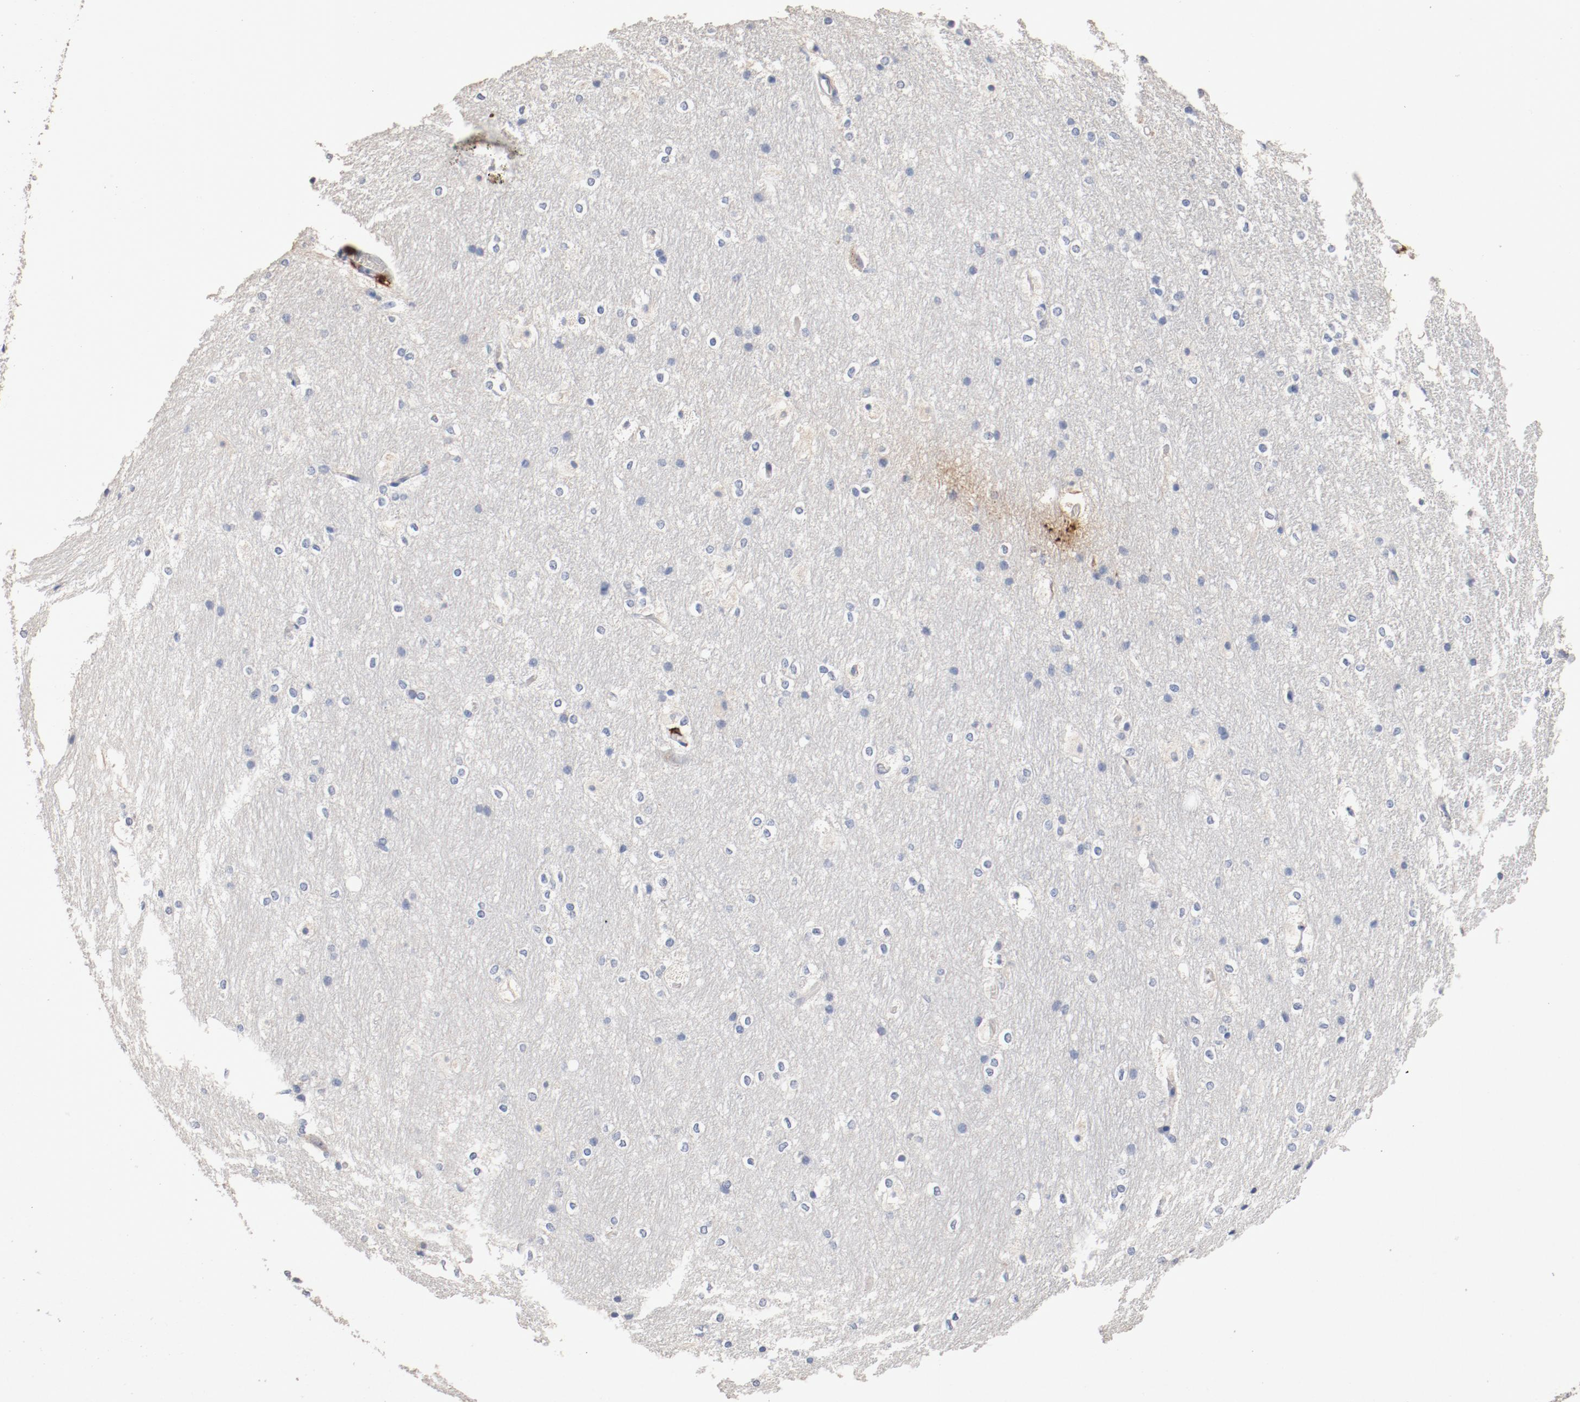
{"staining": {"intensity": "negative", "quantity": "none", "location": "none"}, "tissue": "hippocampus", "cell_type": "Glial cells", "image_type": "normal", "snomed": [{"axis": "morphology", "description": "Normal tissue, NOS"}, {"axis": "topography", "description": "Hippocampus"}], "caption": "Glial cells show no significant expression in unremarkable hippocampus. The staining was performed using DAB to visualize the protein expression in brown, while the nuclei were stained in blue with hematoxylin (Magnification: 20x).", "gene": "CD247", "patient": {"sex": "female", "age": 19}}